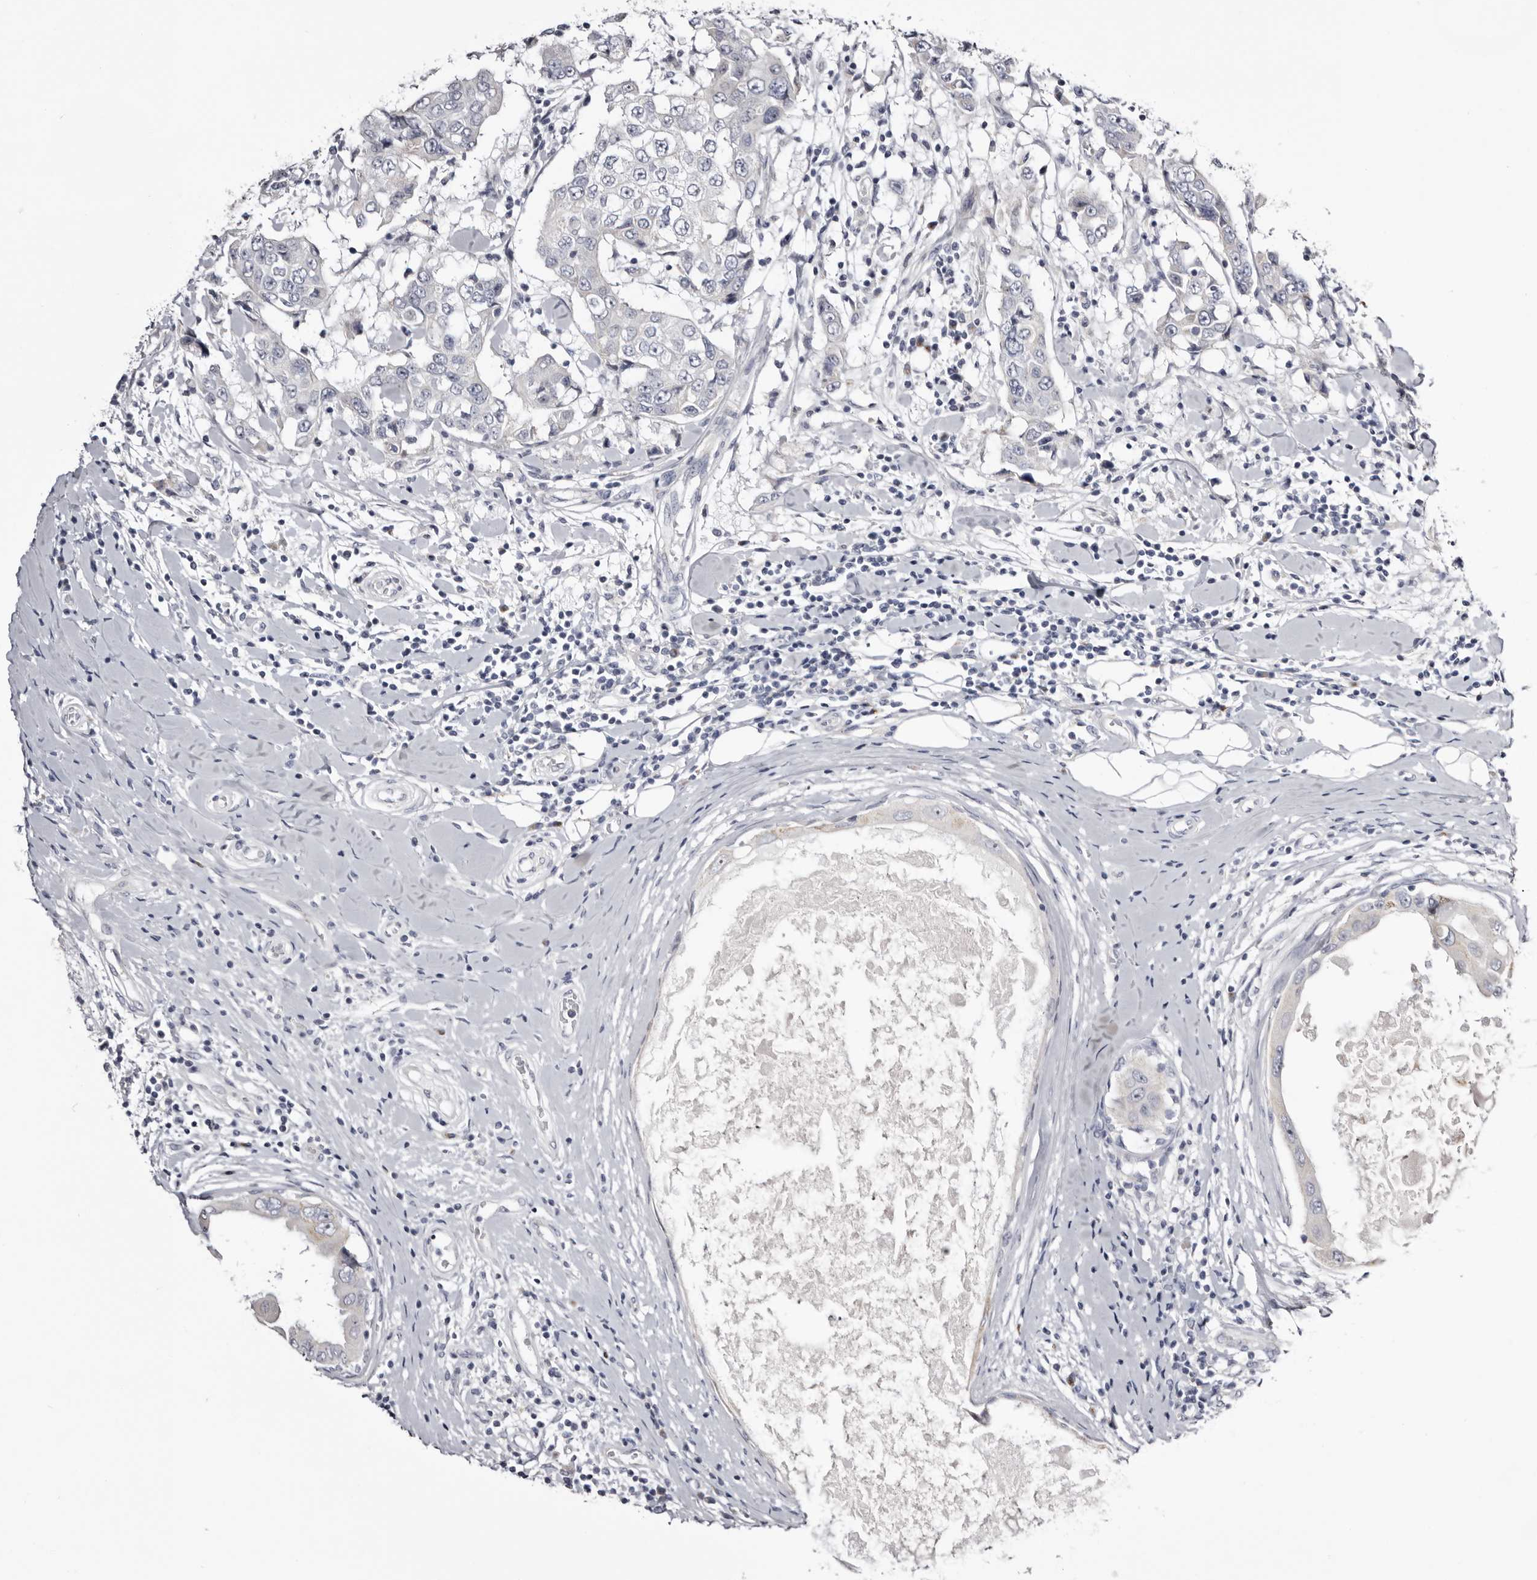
{"staining": {"intensity": "negative", "quantity": "none", "location": "none"}, "tissue": "breast cancer", "cell_type": "Tumor cells", "image_type": "cancer", "snomed": [{"axis": "morphology", "description": "Duct carcinoma"}, {"axis": "topography", "description": "Breast"}], "caption": "Immunohistochemistry (IHC) micrograph of human infiltrating ductal carcinoma (breast) stained for a protein (brown), which reveals no expression in tumor cells.", "gene": "CASQ1", "patient": {"sex": "female", "age": 27}}